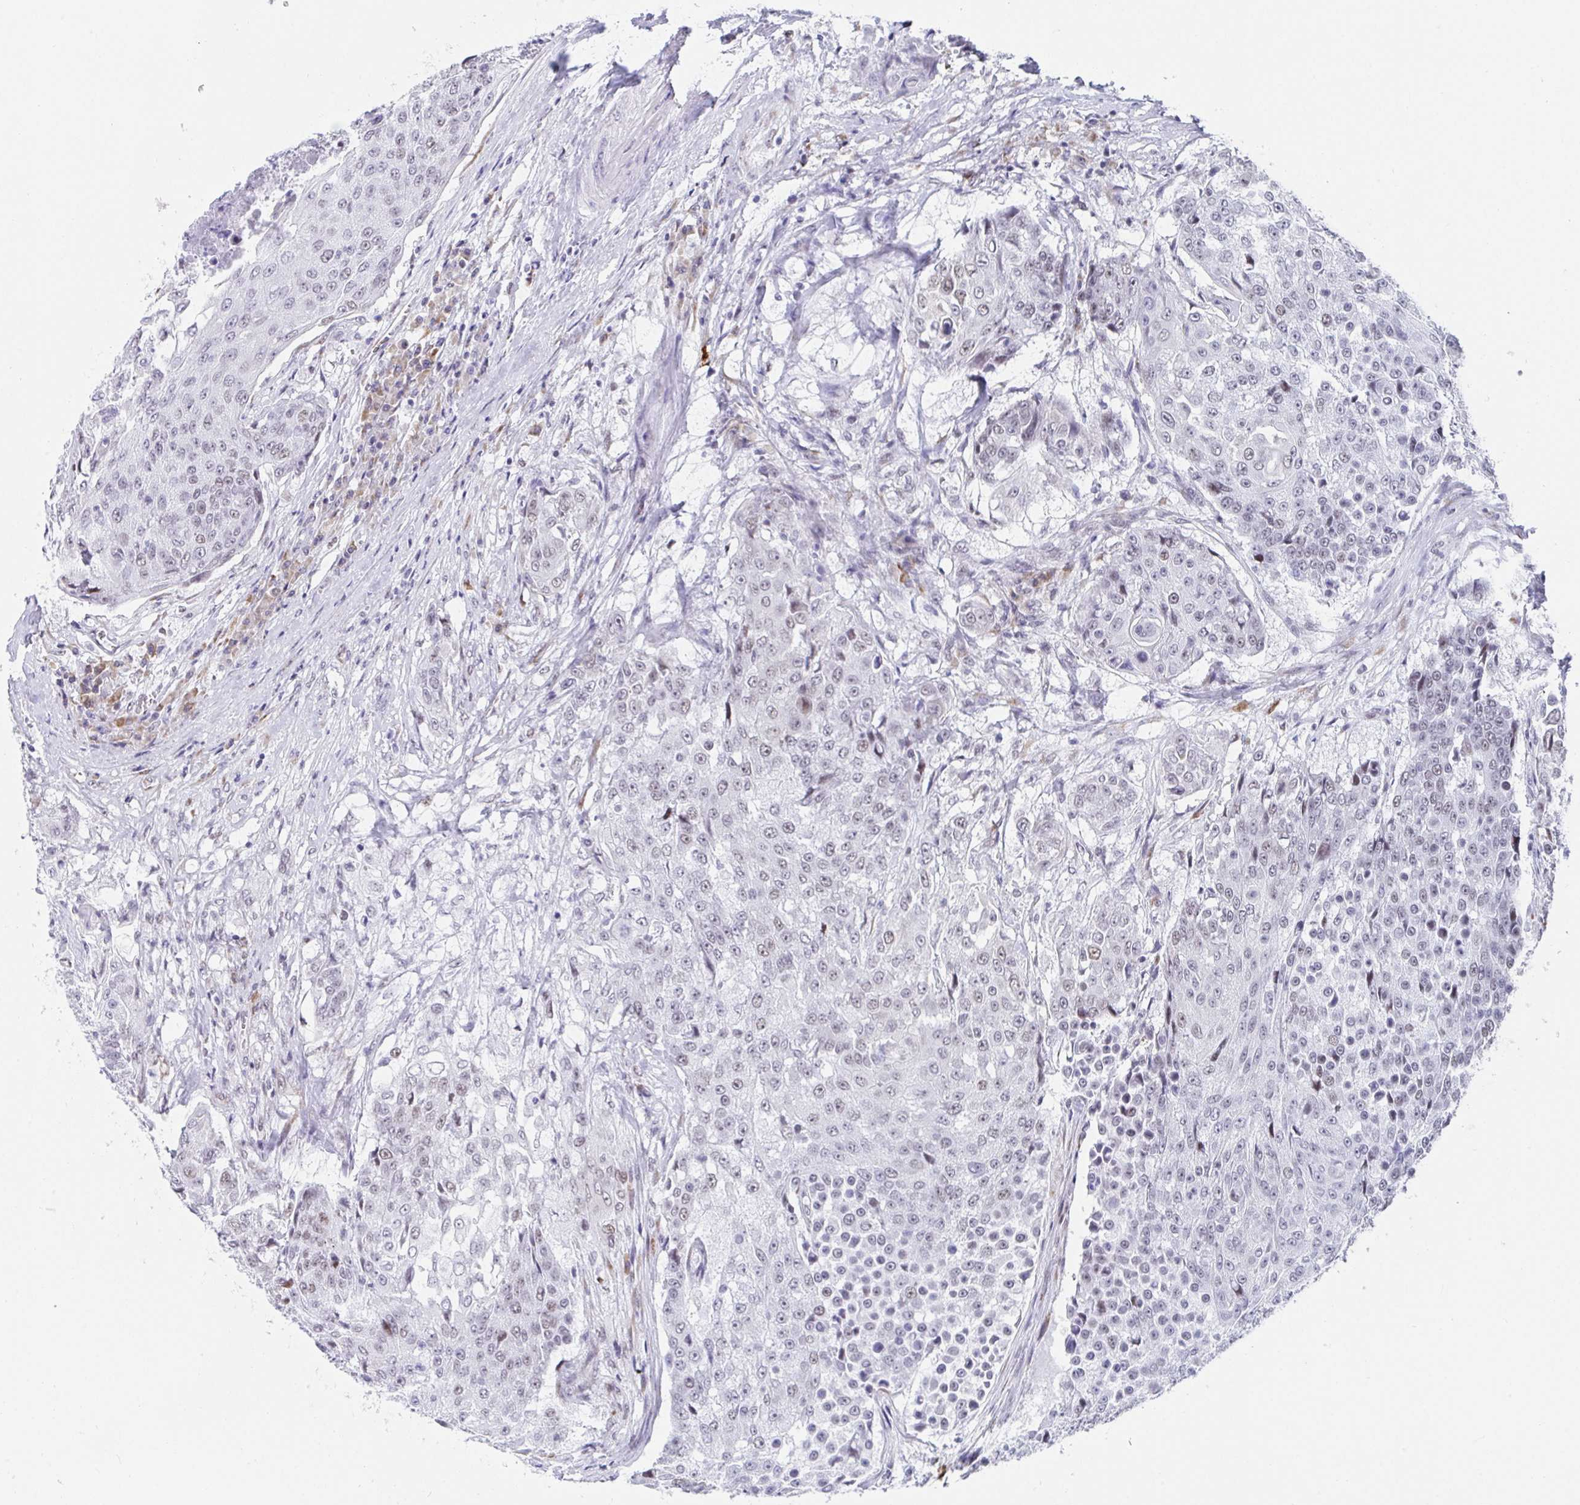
{"staining": {"intensity": "weak", "quantity": "<25%", "location": "nuclear"}, "tissue": "urothelial cancer", "cell_type": "Tumor cells", "image_type": "cancer", "snomed": [{"axis": "morphology", "description": "Urothelial carcinoma, High grade"}, {"axis": "topography", "description": "Urinary bladder"}], "caption": "High-grade urothelial carcinoma stained for a protein using immunohistochemistry (IHC) shows no positivity tumor cells.", "gene": "WDR72", "patient": {"sex": "female", "age": 63}}